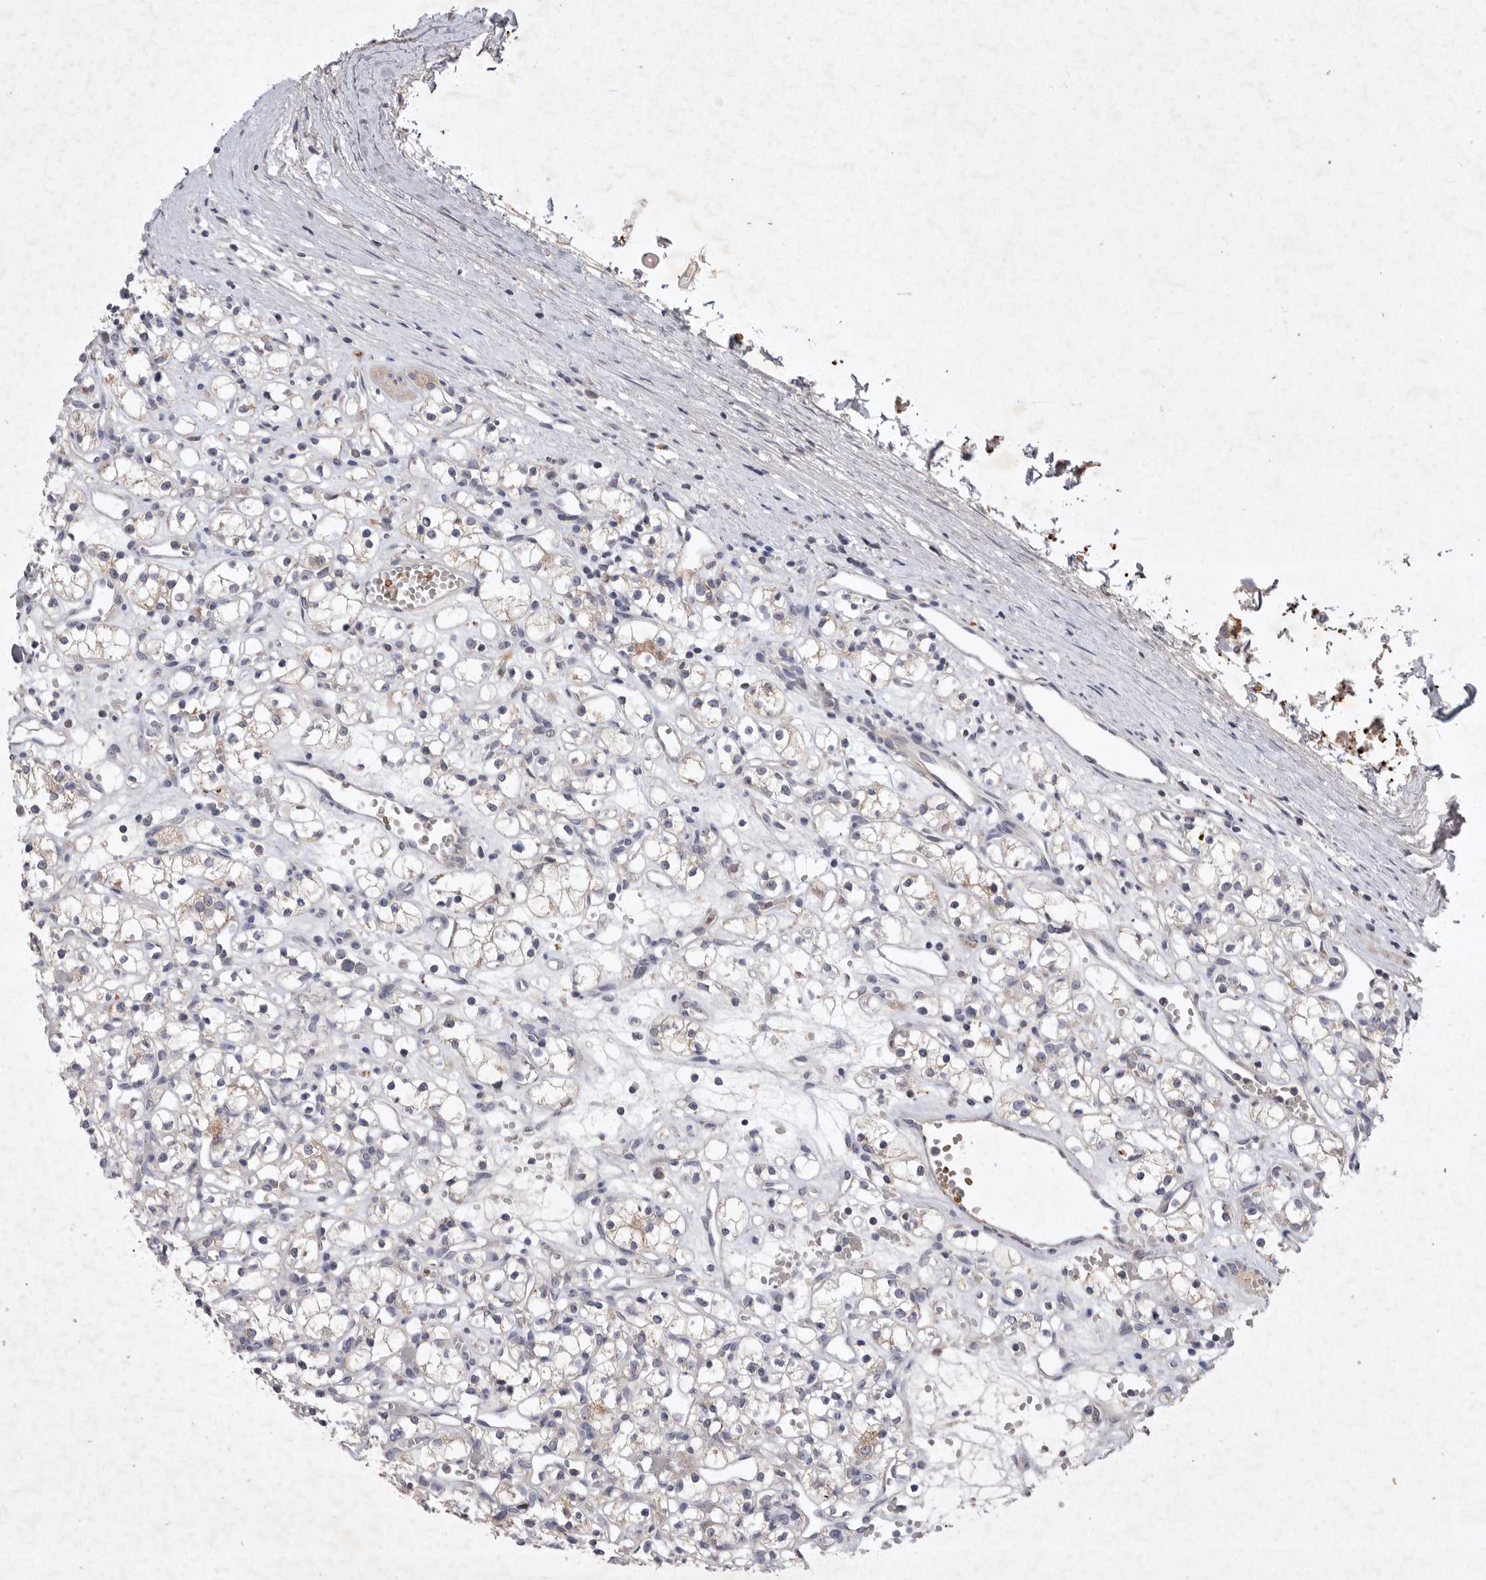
{"staining": {"intensity": "moderate", "quantity": "<25%", "location": "cytoplasmic/membranous"}, "tissue": "renal cancer", "cell_type": "Tumor cells", "image_type": "cancer", "snomed": [{"axis": "morphology", "description": "Adenocarcinoma, NOS"}, {"axis": "topography", "description": "Kidney"}], "caption": "DAB (3,3'-diaminobenzidine) immunohistochemical staining of human renal cancer (adenocarcinoma) demonstrates moderate cytoplasmic/membranous protein staining in approximately <25% of tumor cells. The staining was performed using DAB (3,3'-diaminobenzidine) to visualize the protein expression in brown, while the nuclei were stained in blue with hematoxylin (Magnification: 20x).", "gene": "TNFSF14", "patient": {"sex": "female", "age": 59}}